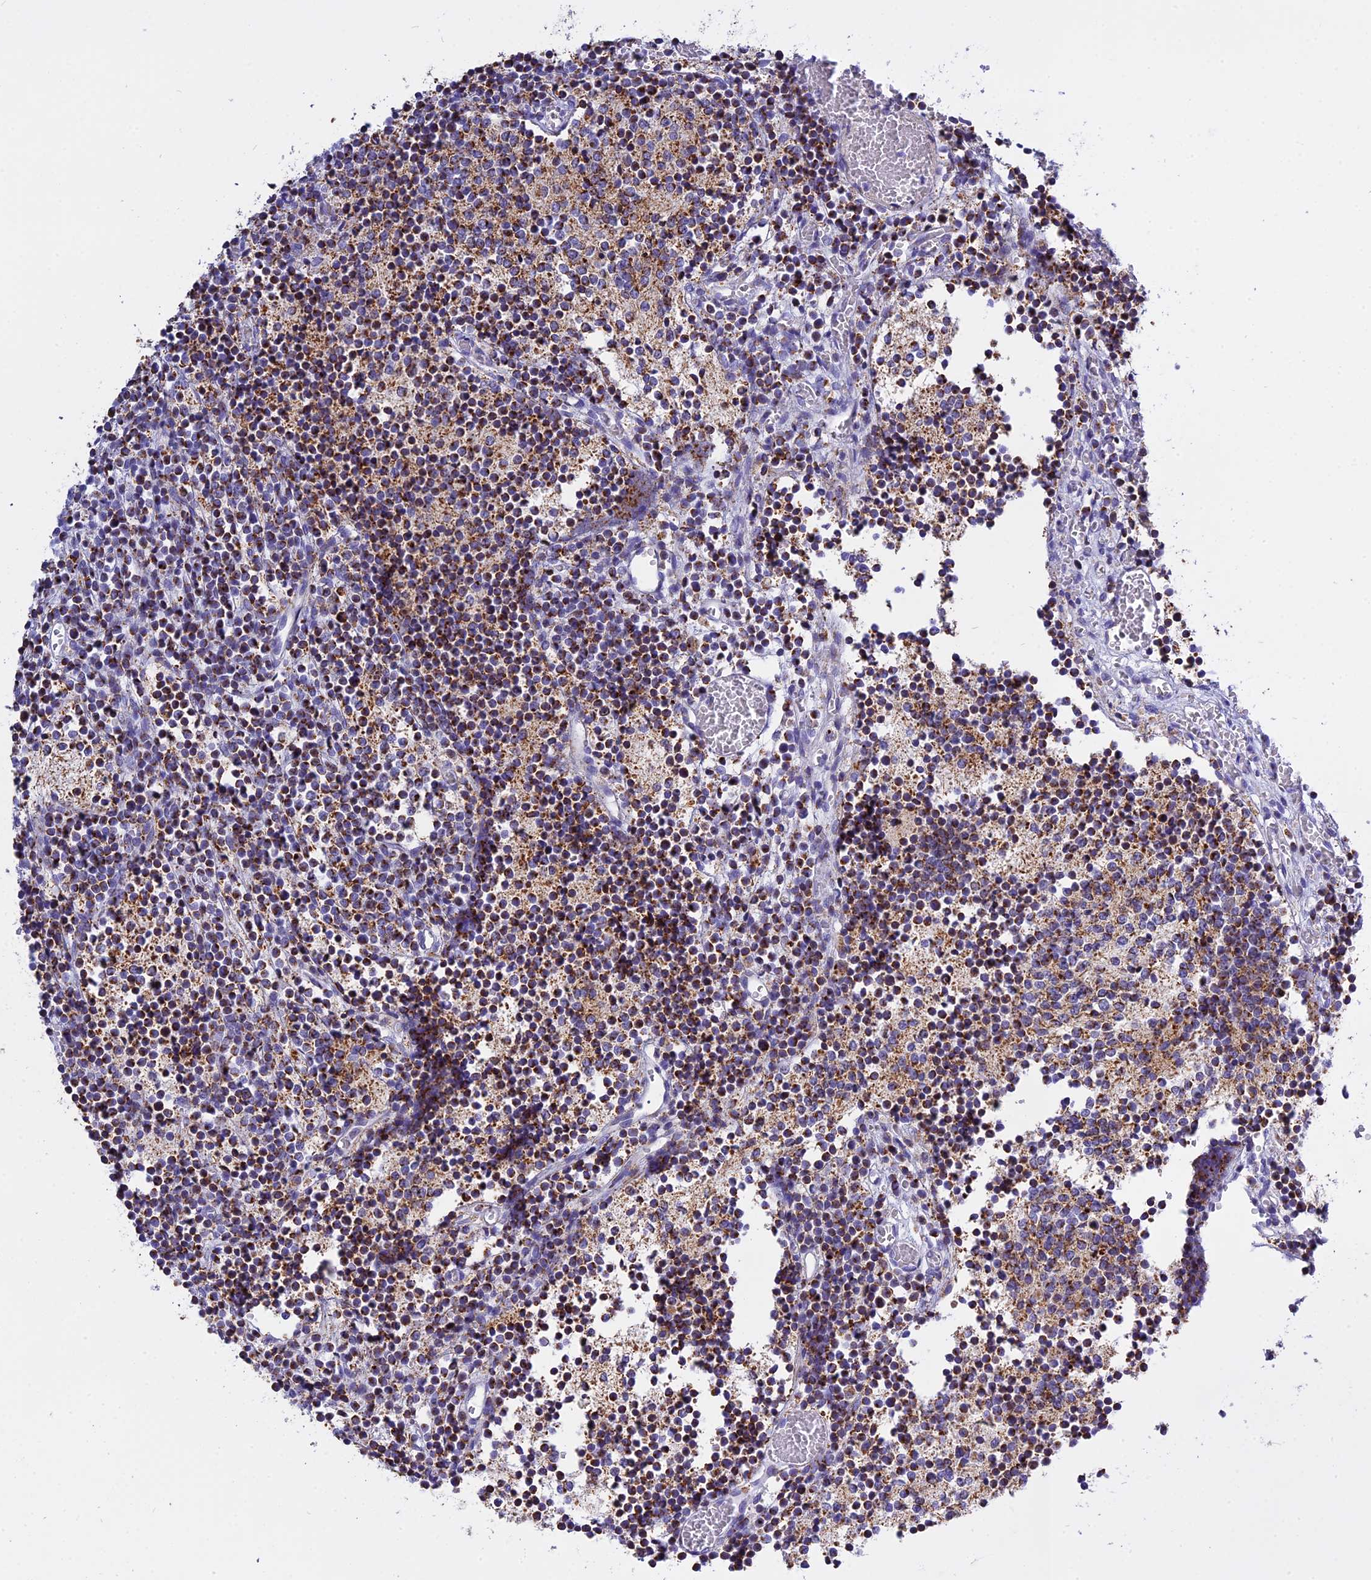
{"staining": {"intensity": "moderate", "quantity": ">75%", "location": "cytoplasmic/membranous"}, "tissue": "glioma", "cell_type": "Tumor cells", "image_type": "cancer", "snomed": [{"axis": "morphology", "description": "Glioma, malignant, Low grade"}, {"axis": "topography", "description": "Brain"}], "caption": "Brown immunohistochemical staining in human glioma shows moderate cytoplasmic/membranous expression in approximately >75% of tumor cells.", "gene": "VDAC2", "patient": {"sex": "female", "age": 1}}